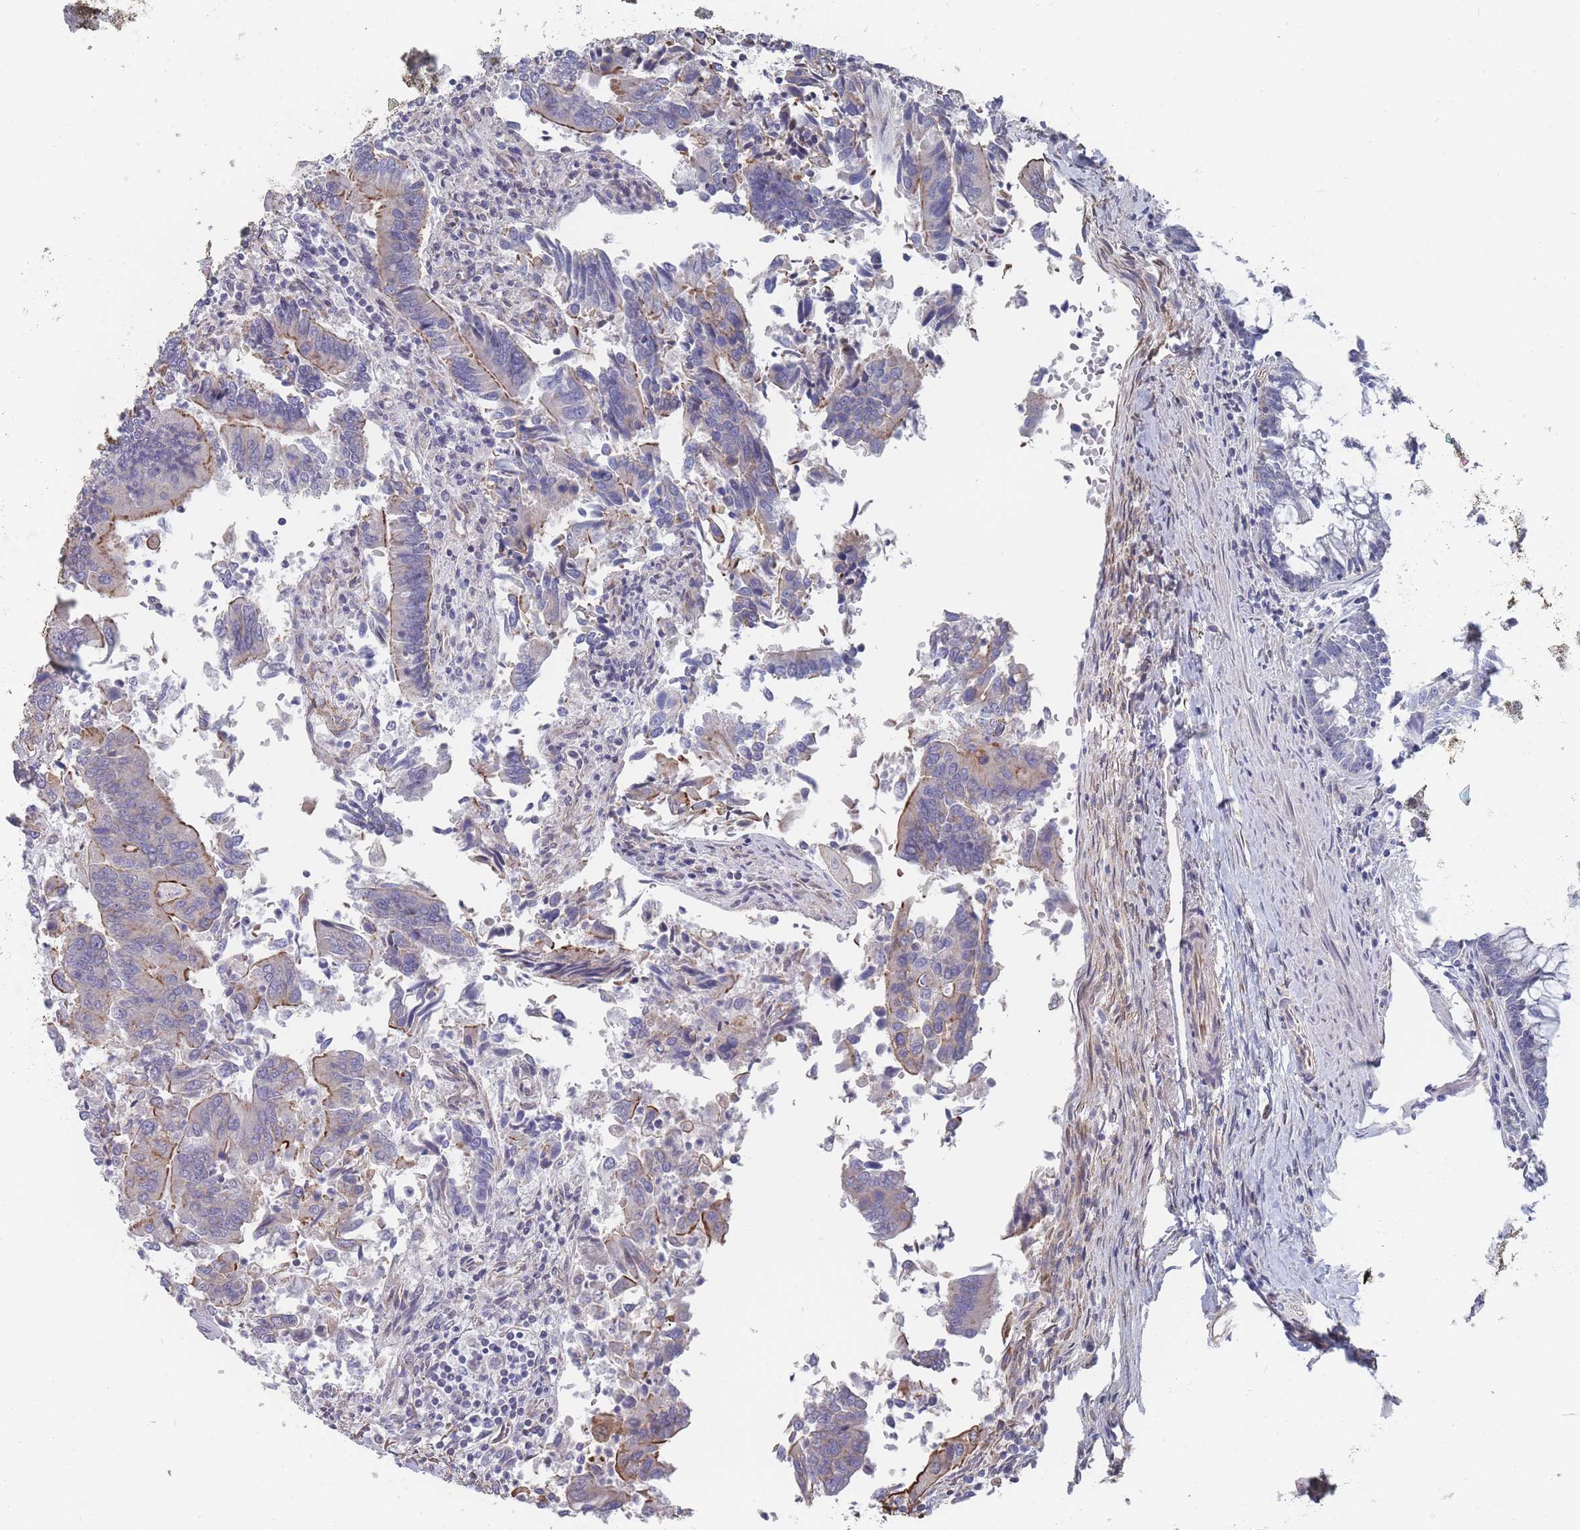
{"staining": {"intensity": "moderate", "quantity": "25%-75%", "location": "cytoplasmic/membranous"}, "tissue": "colorectal cancer", "cell_type": "Tumor cells", "image_type": "cancer", "snomed": [{"axis": "morphology", "description": "Adenocarcinoma, NOS"}, {"axis": "topography", "description": "Colon"}], "caption": "The photomicrograph exhibits staining of colorectal adenocarcinoma, revealing moderate cytoplasmic/membranous protein staining (brown color) within tumor cells.", "gene": "SLC1A6", "patient": {"sex": "female", "age": 67}}